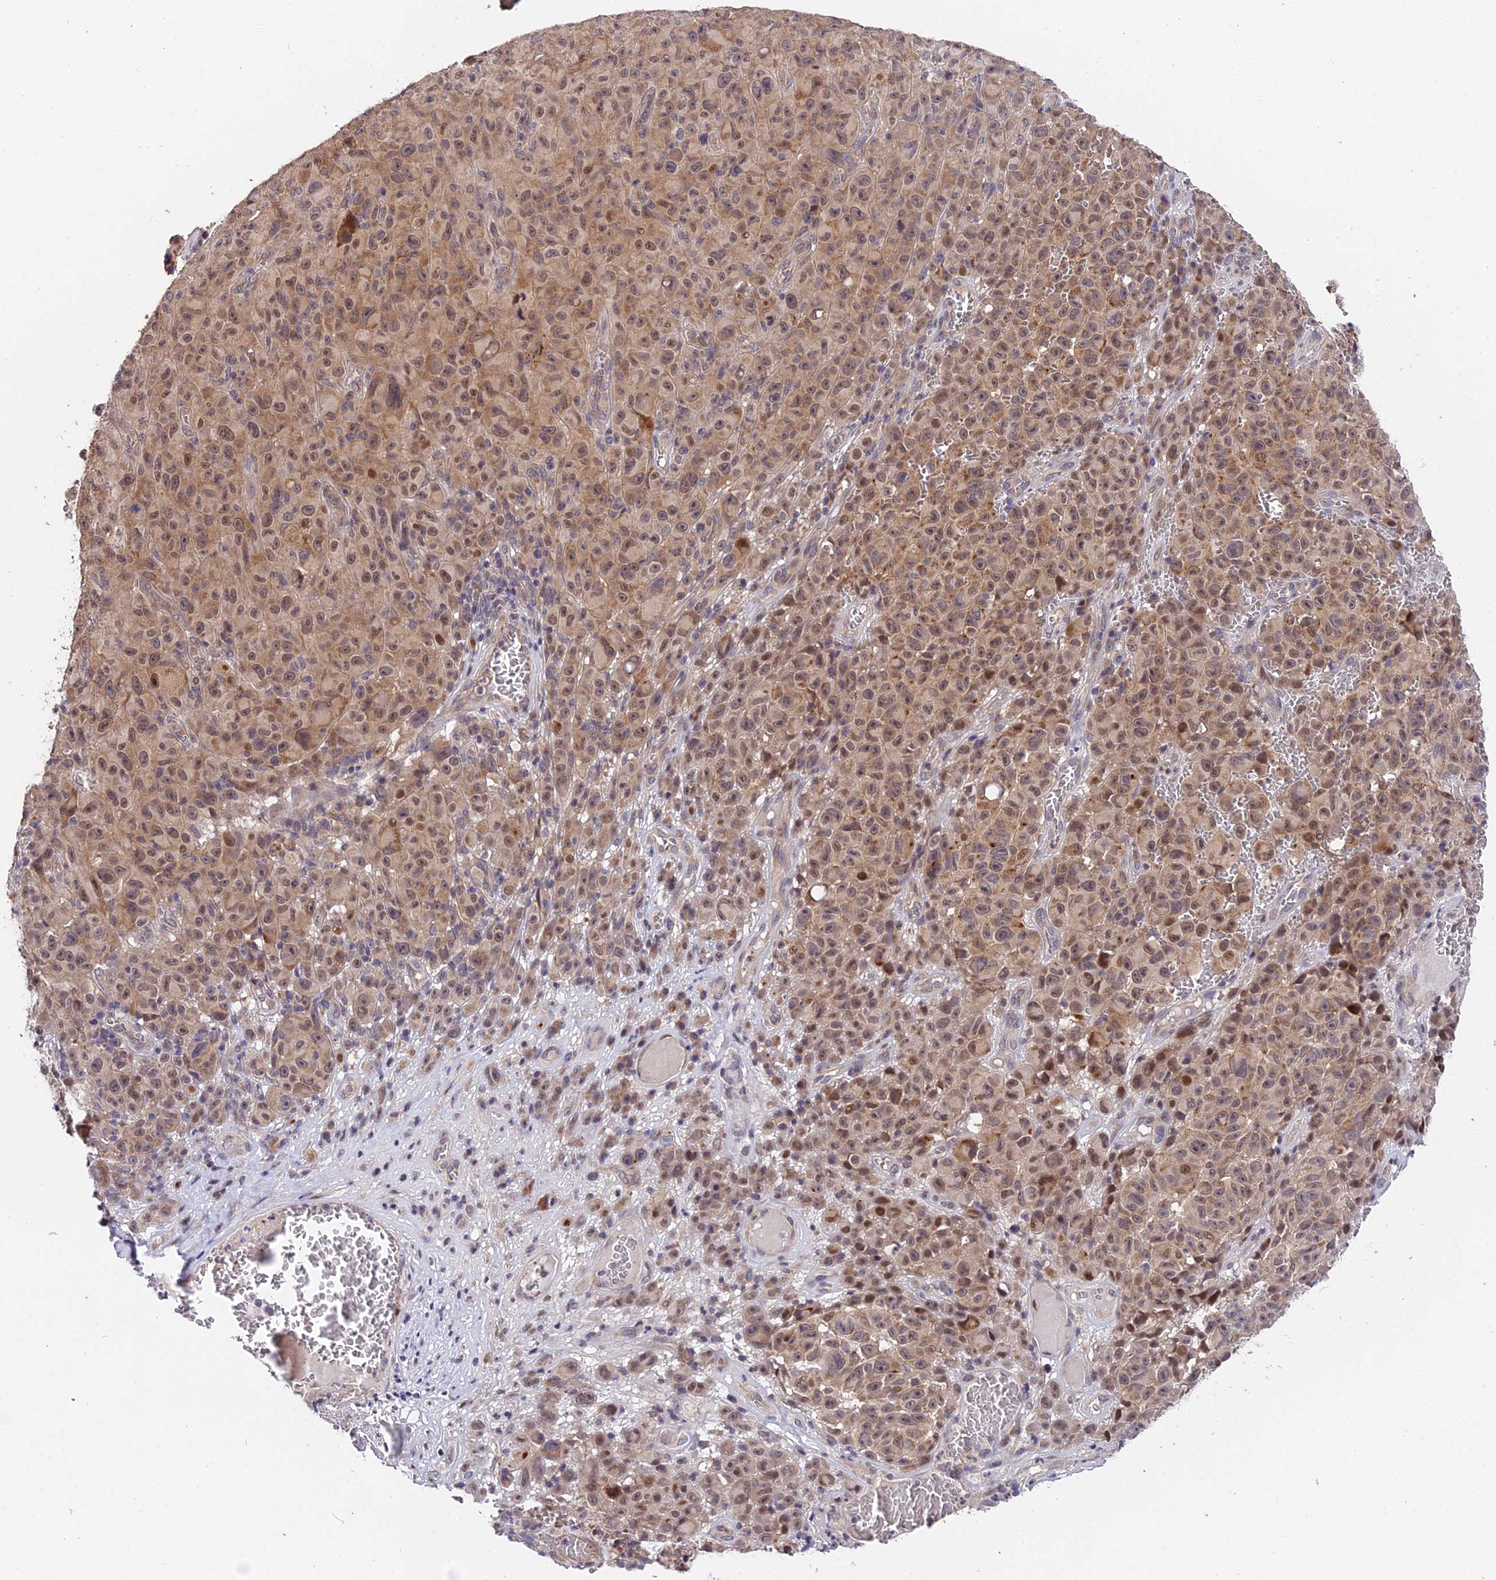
{"staining": {"intensity": "moderate", "quantity": ">75%", "location": "cytoplasmic/membranous,nuclear"}, "tissue": "melanoma", "cell_type": "Tumor cells", "image_type": "cancer", "snomed": [{"axis": "morphology", "description": "Malignant melanoma, NOS"}, {"axis": "topography", "description": "Skin"}], "caption": "A high-resolution image shows IHC staining of melanoma, which reveals moderate cytoplasmic/membranous and nuclear positivity in approximately >75% of tumor cells.", "gene": "TRMT1", "patient": {"sex": "female", "age": 82}}